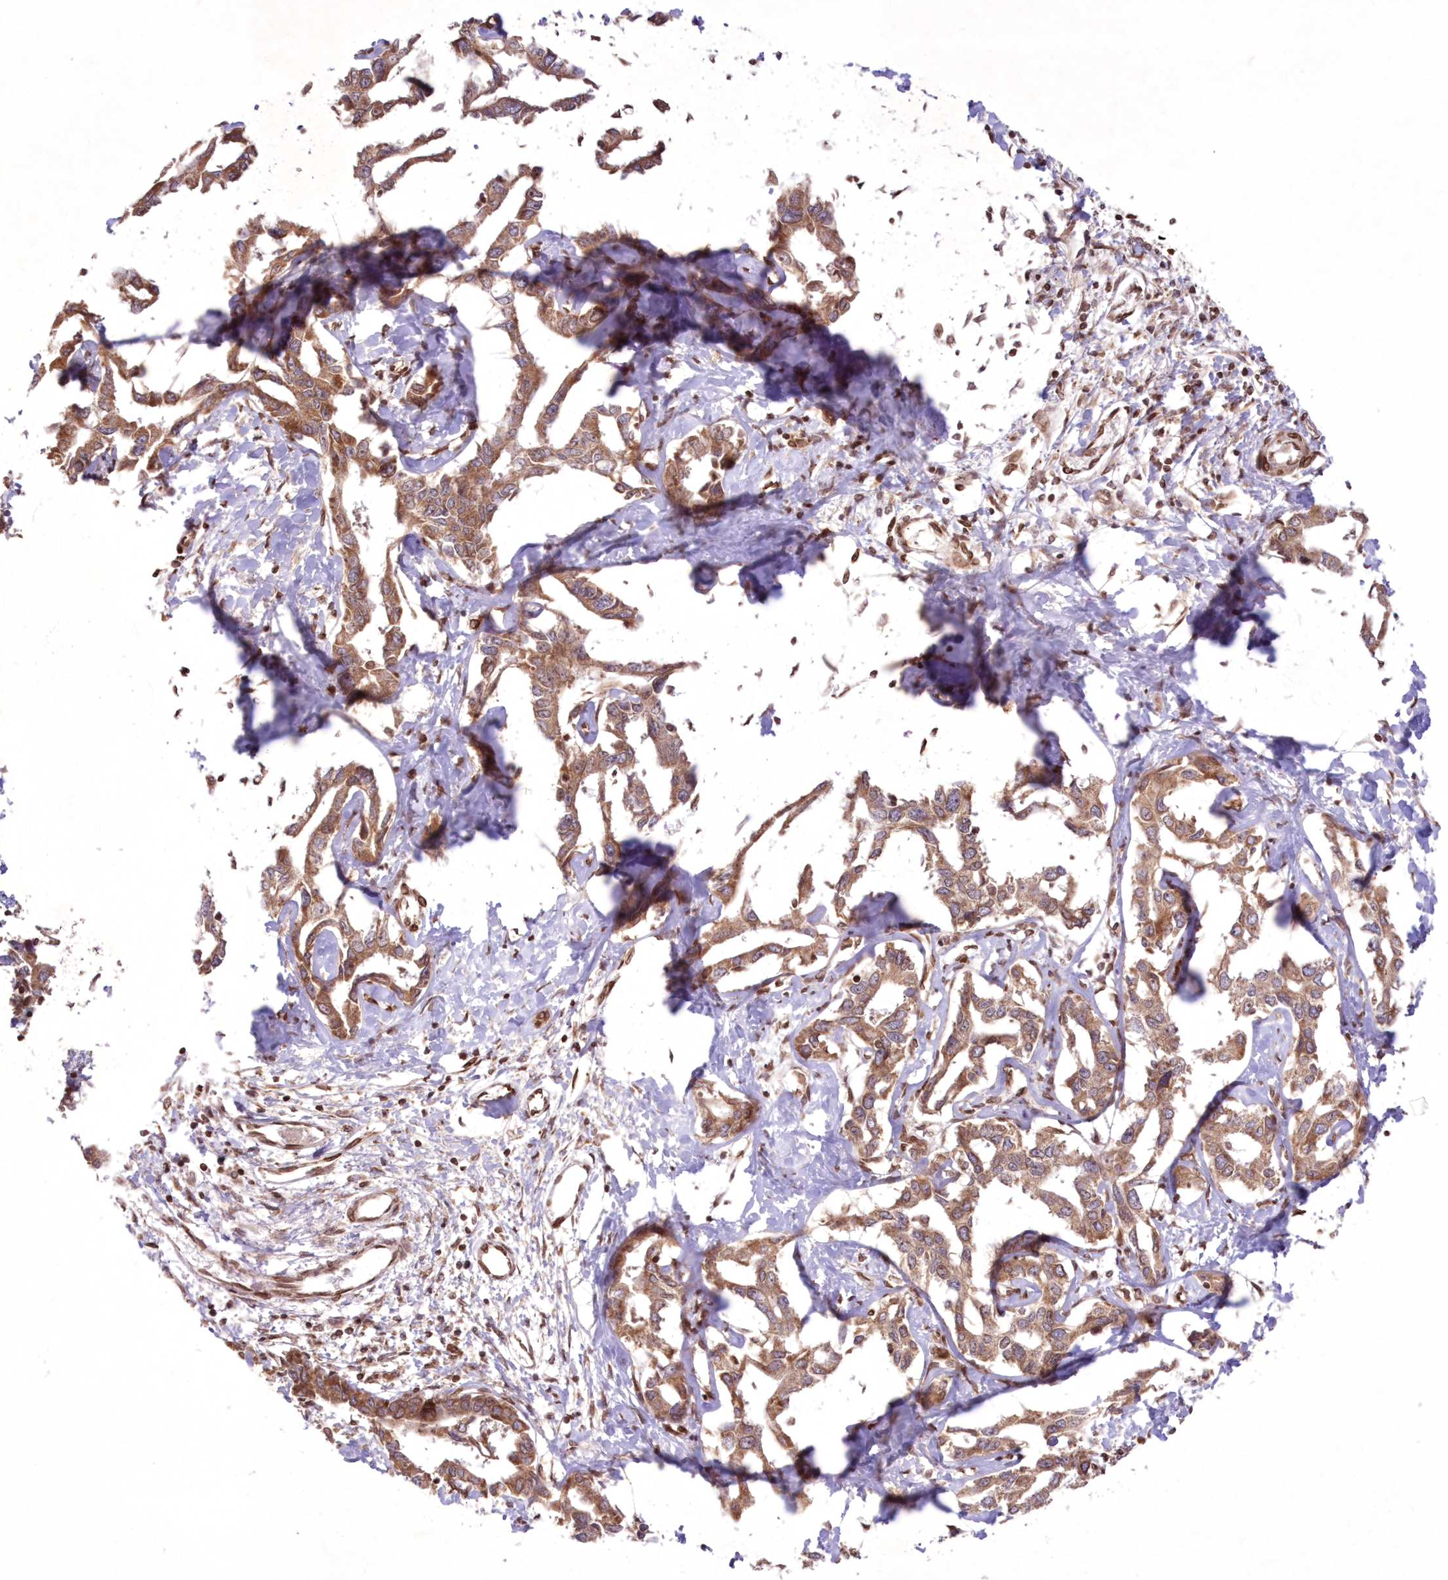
{"staining": {"intensity": "moderate", "quantity": ">75%", "location": "cytoplasmic/membranous"}, "tissue": "liver cancer", "cell_type": "Tumor cells", "image_type": "cancer", "snomed": [{"axis": "morphology", "description": "Cholangiocarcinoma"}, {"axis": "topography", "description": "Liver"}], "caption": "IHC (DAB) staining of human liver cholangiocarcinoma displays moderate cytoplasmic/membranous protein positivity in about >75% of tumor cells.", "gene": "DNAJC27", "patient": {"sex": "male", "age": 59}}